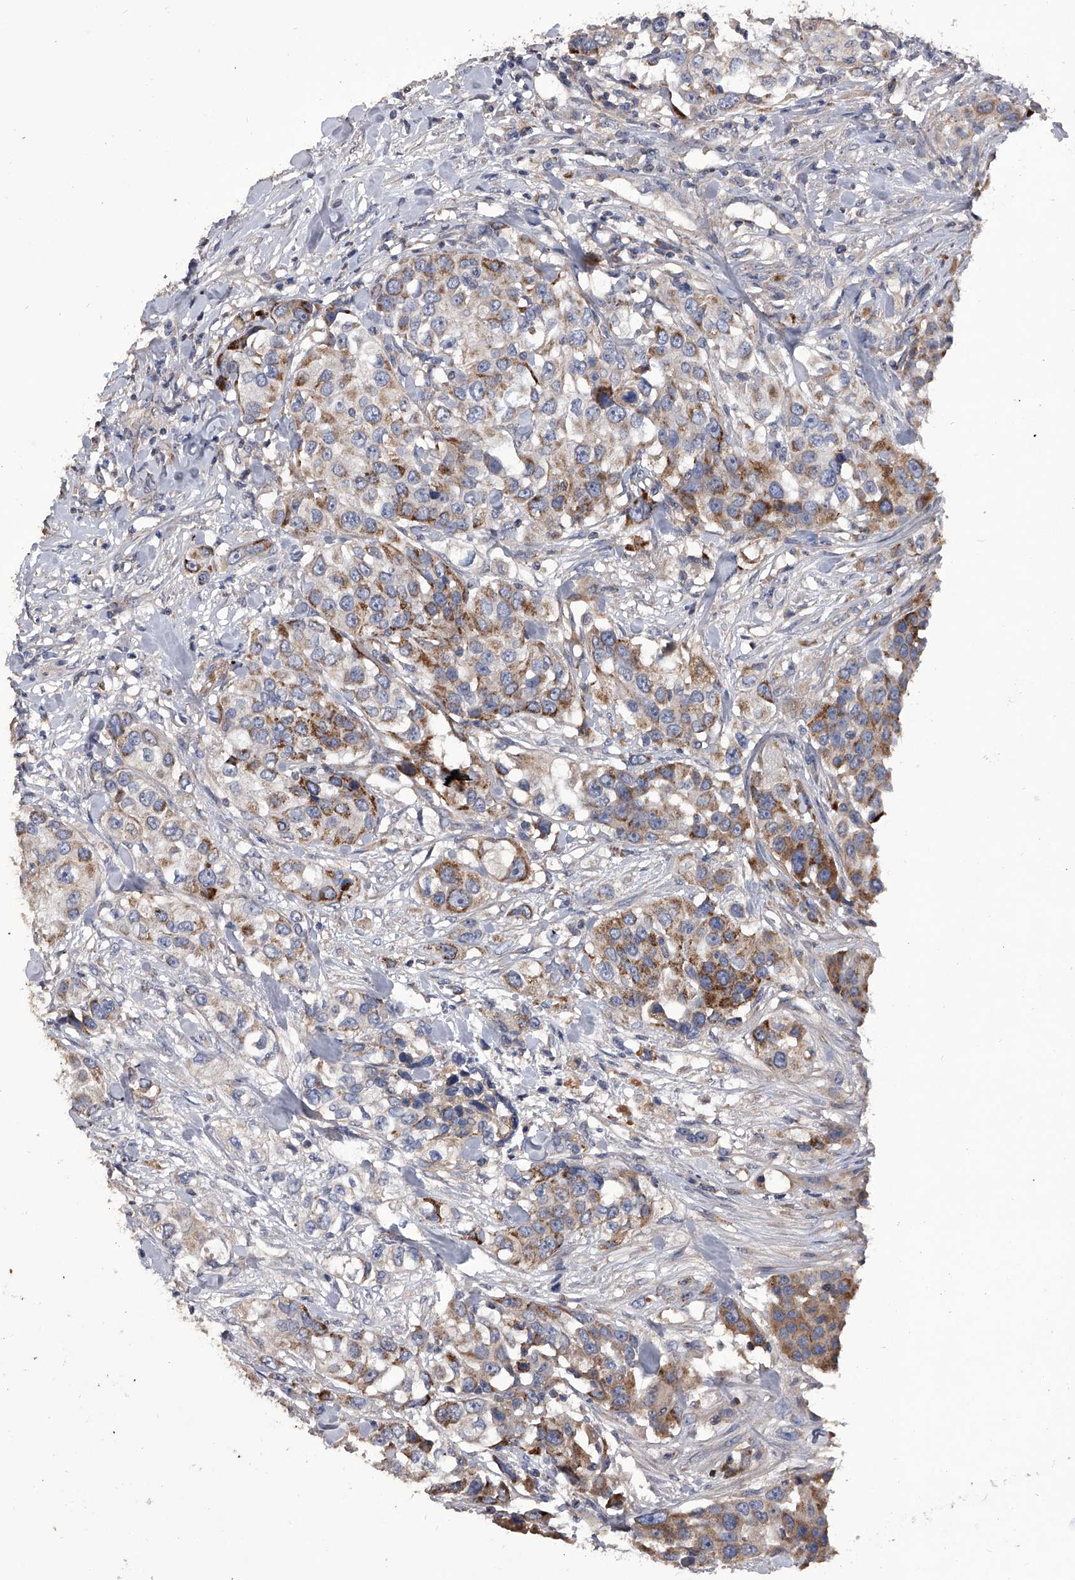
{"staining": {"intensity": "moderate", "quantity": ">75%", "location": "cytoplasmic/membranous"}, "tissue": "urothelial cancer", "cell_type": "Tumor cells", "image_type": "cancer", "snomed": [{"axis": "morphology", "description": "Urothelial carcinoma, High grade"}, {"axis": "topography", "description": "Urinary bladder"}], "caption": "Immunohistochemical staining of urothelial cancer shows medium levels of moderate cytoplasmic/membranous positivity in about >75% of tumor cells.", "gene": "NRP1", "patient": {"sex": "female", "age": 80}}